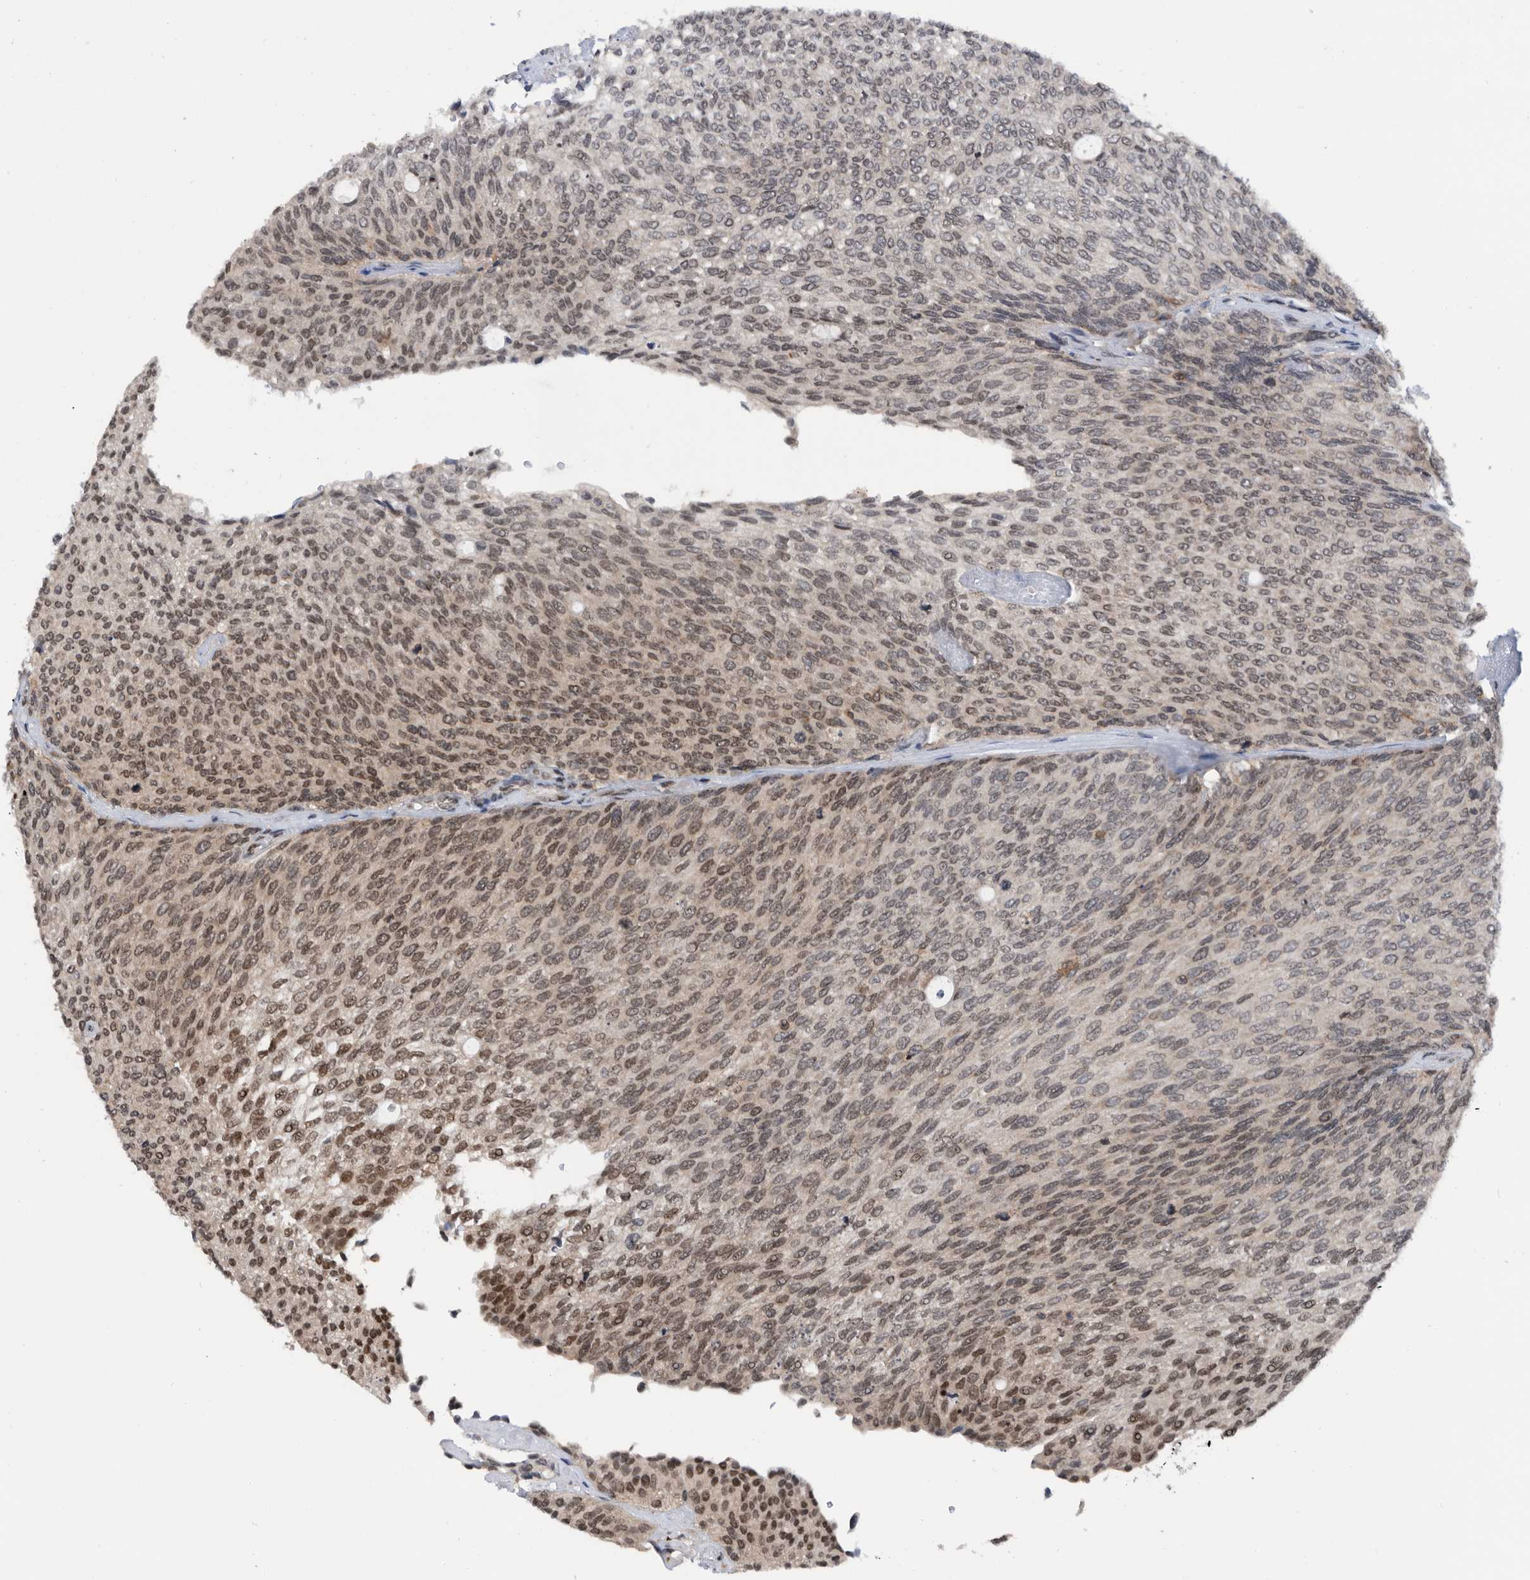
{"staining": {"intensity": "moderate", "quantity": ">75%", "location": "nuclear"}, "tissue": "urothelial cancer", "cell_type": "Tumor cells", "image_type": "cancer", "snomed": [{"axis": "morphology", "description": "Urothelial carcinoma, Low grade"}, {"axis": "topography", "description": "Urinary bladder"}], "caption": "A medium amount of moderate nuclear positivity is seen in about >75% of tumor cells in low-grade urothelial carcinoma tissue. (DAB (3,3'-diaminobenzidine) = brown stain, brightfield microscopy at high magnification).", "gene": "ZNF260", "patient": {"sex": "female", "age": 79}}